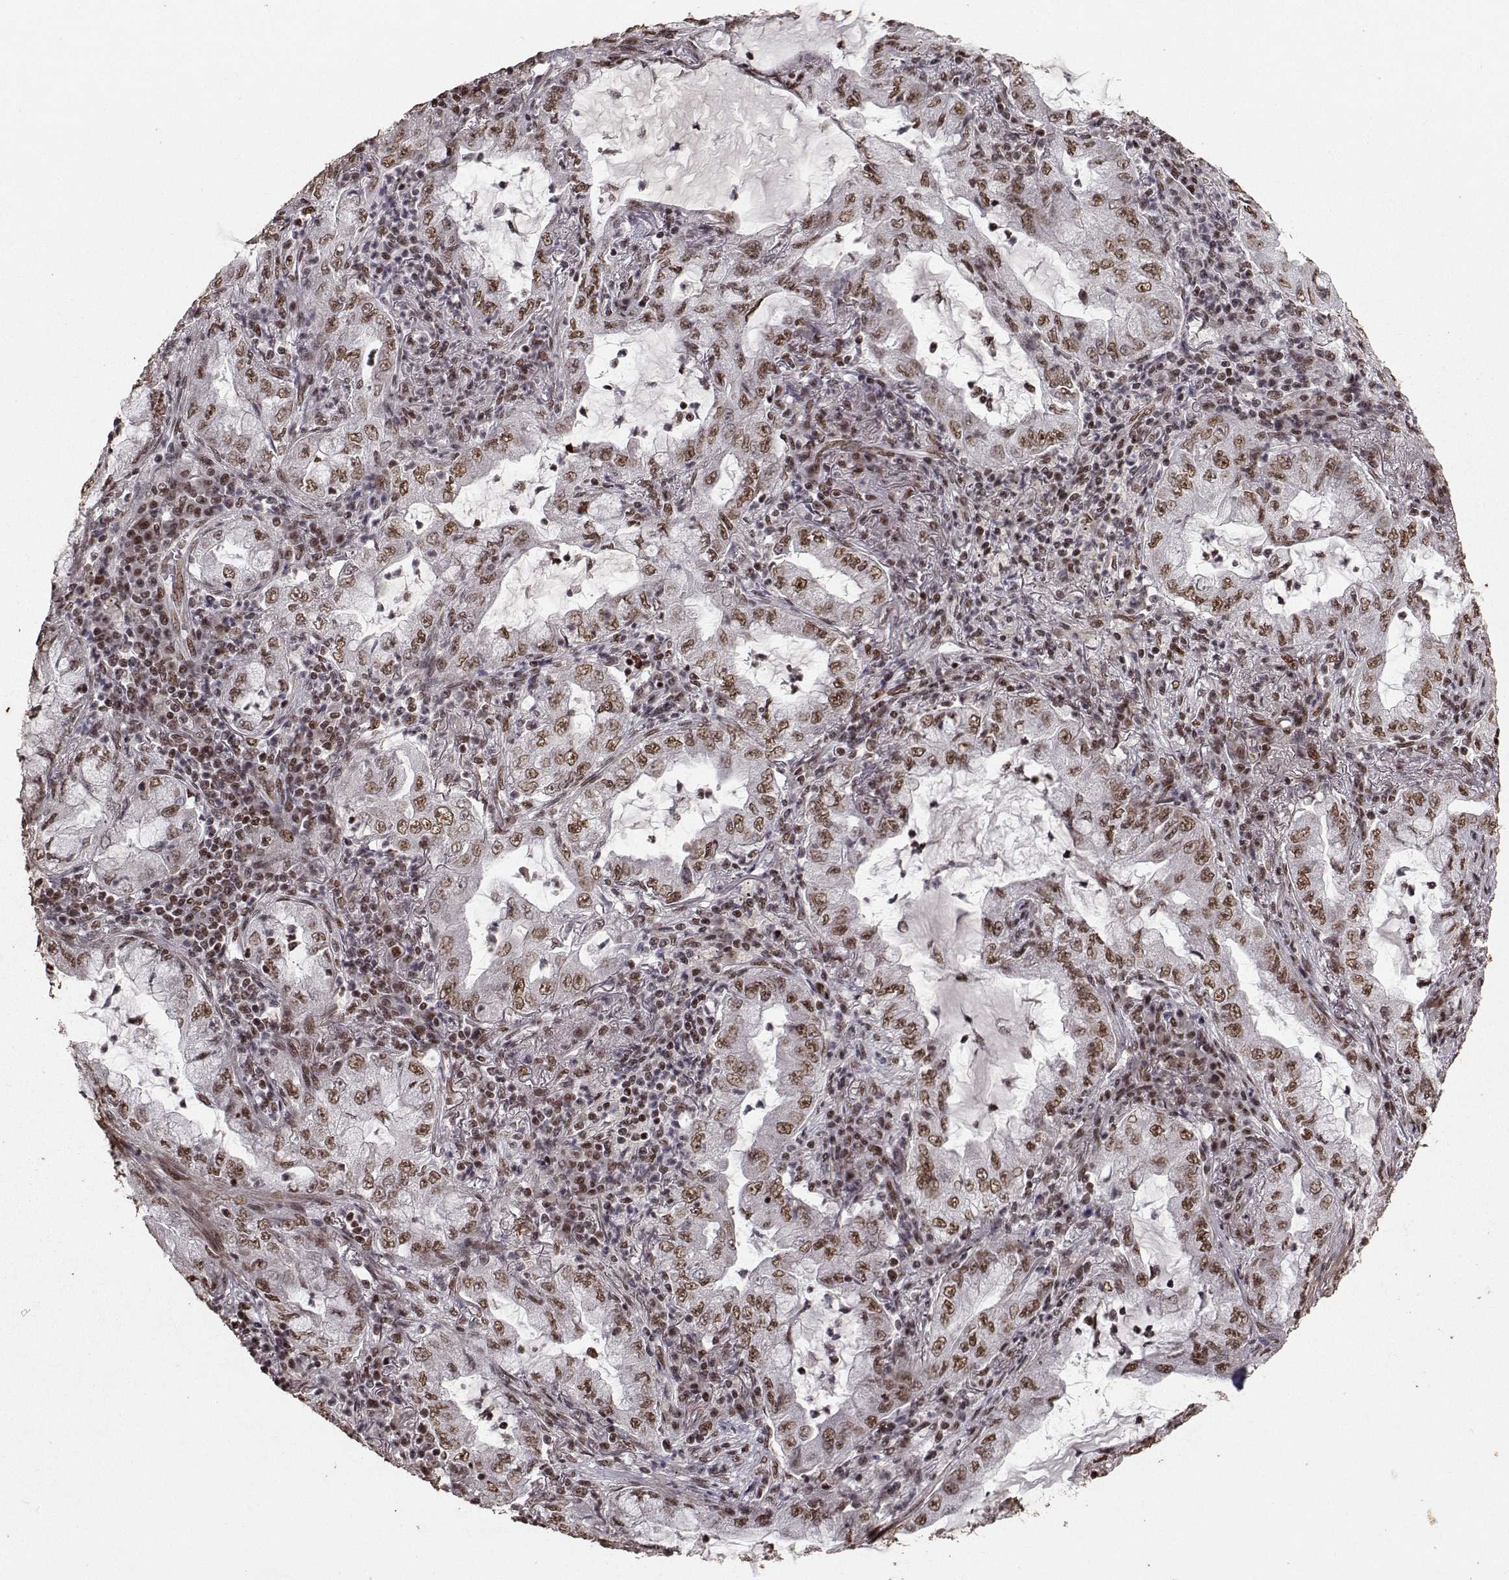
{"staining": {"intensity": "moderate", "quantity": ">75%", "location": "nuclear"}, "tissue": "lung cancer", "cell_type": "Tumor cells", "image_type": "cancer", "snomed": [{"axis": "morphology", "description": "Adenocarcinoma, NOS"}, {"axis": "topography", "description": "Lung"}], "caption": "DAB (3,3'-diaminobenzidine) immunohistochemical staining of lung adenocarcinoma reveals moderate nuclear protein staining in approximately >75% of tumor cells.", "gene": "SF1", "patient": {"sex": "female", "age": 73}}